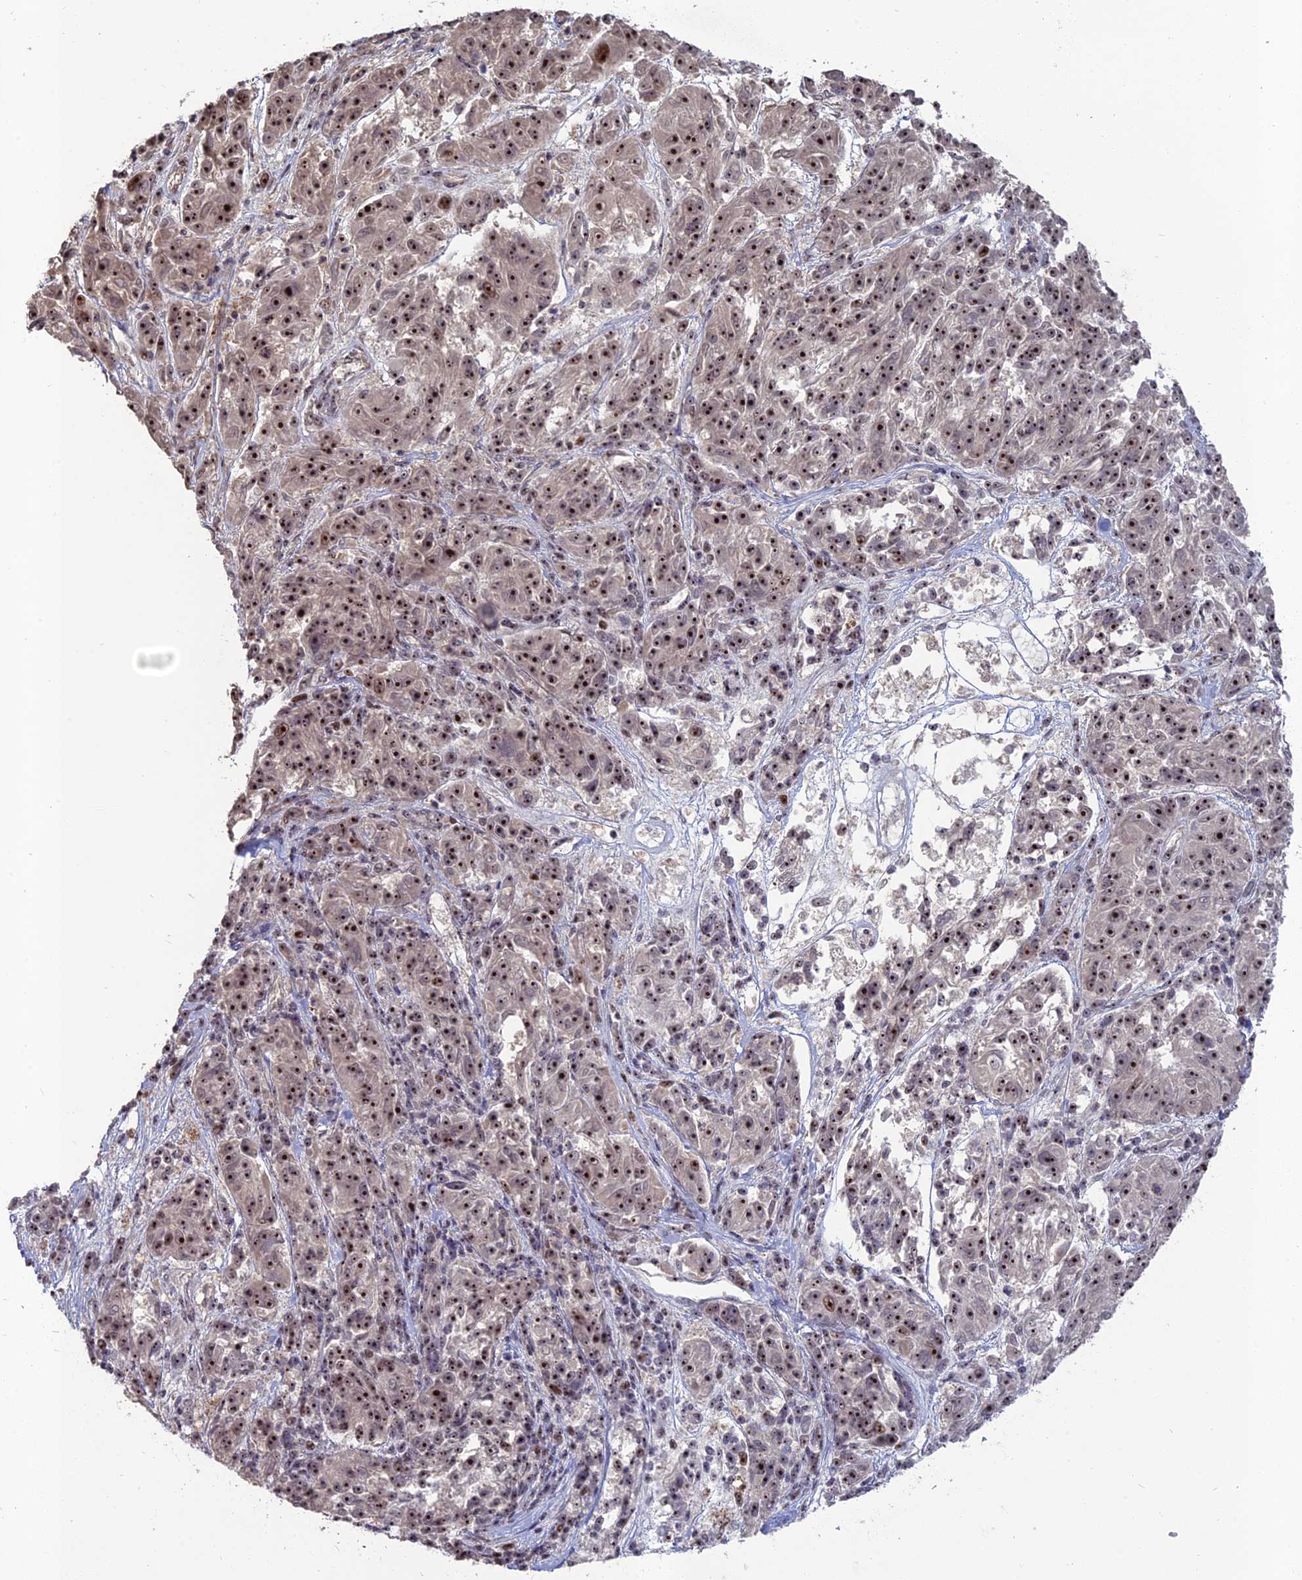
{"staining": {"intensity": "strong", "quantity": ">75%", "location": "nuclear"}, "tissue": "melanoma", "cell_type": "Tumor cells", "image_type": "cancer", "snomed": [{"axis": "morphology", "description": "Malignant melanoma, NOS"}, {"axis": "topography", "description": "Skin"}], "caption": "Human melanoma stained with a brown dye demonstrates strong nuclear positive staining in about >75% of tumor cells.", "gene": "FAM131A", "patient": {"sex": "male", "age": 53}}